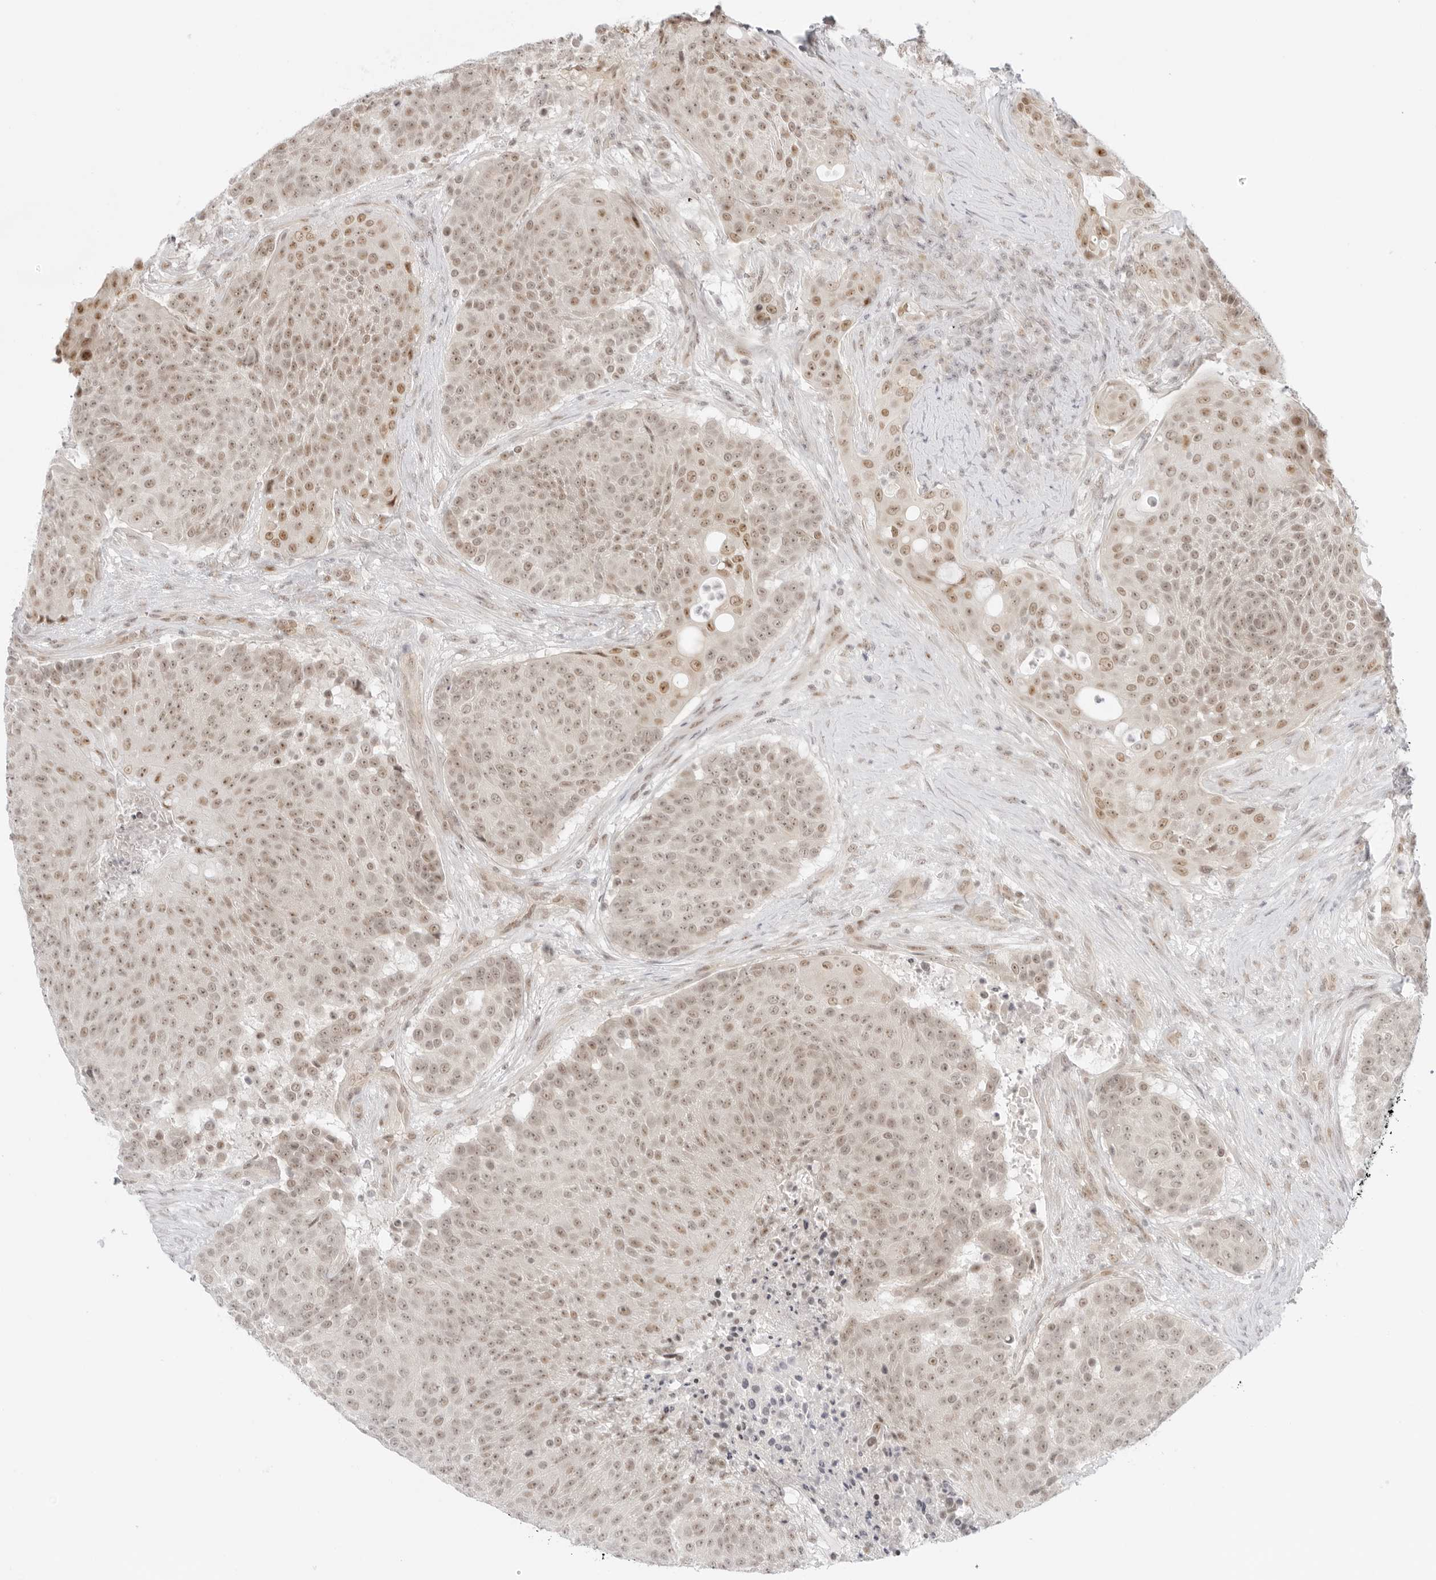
{"staining": {"intensity": "moderate", "quantity": ">75%", "location": "nuclear"}, "tissue": "urothelial cancer", "cell_type": "Tumor cells", "image_type": "cancer", "snomed": [{"axis": "morphology", "description": "Urothelial carcinoma, High grade"}, {"axis": "topography", "description": "Urinary bladder"}], "caption": "Protein analysis of urothelial cancer tissue exhibits moderate nuclear positivity in about >75% of tumor cells.", "gene": "MED18", "patient": {"sex": "female", "age": 63}}